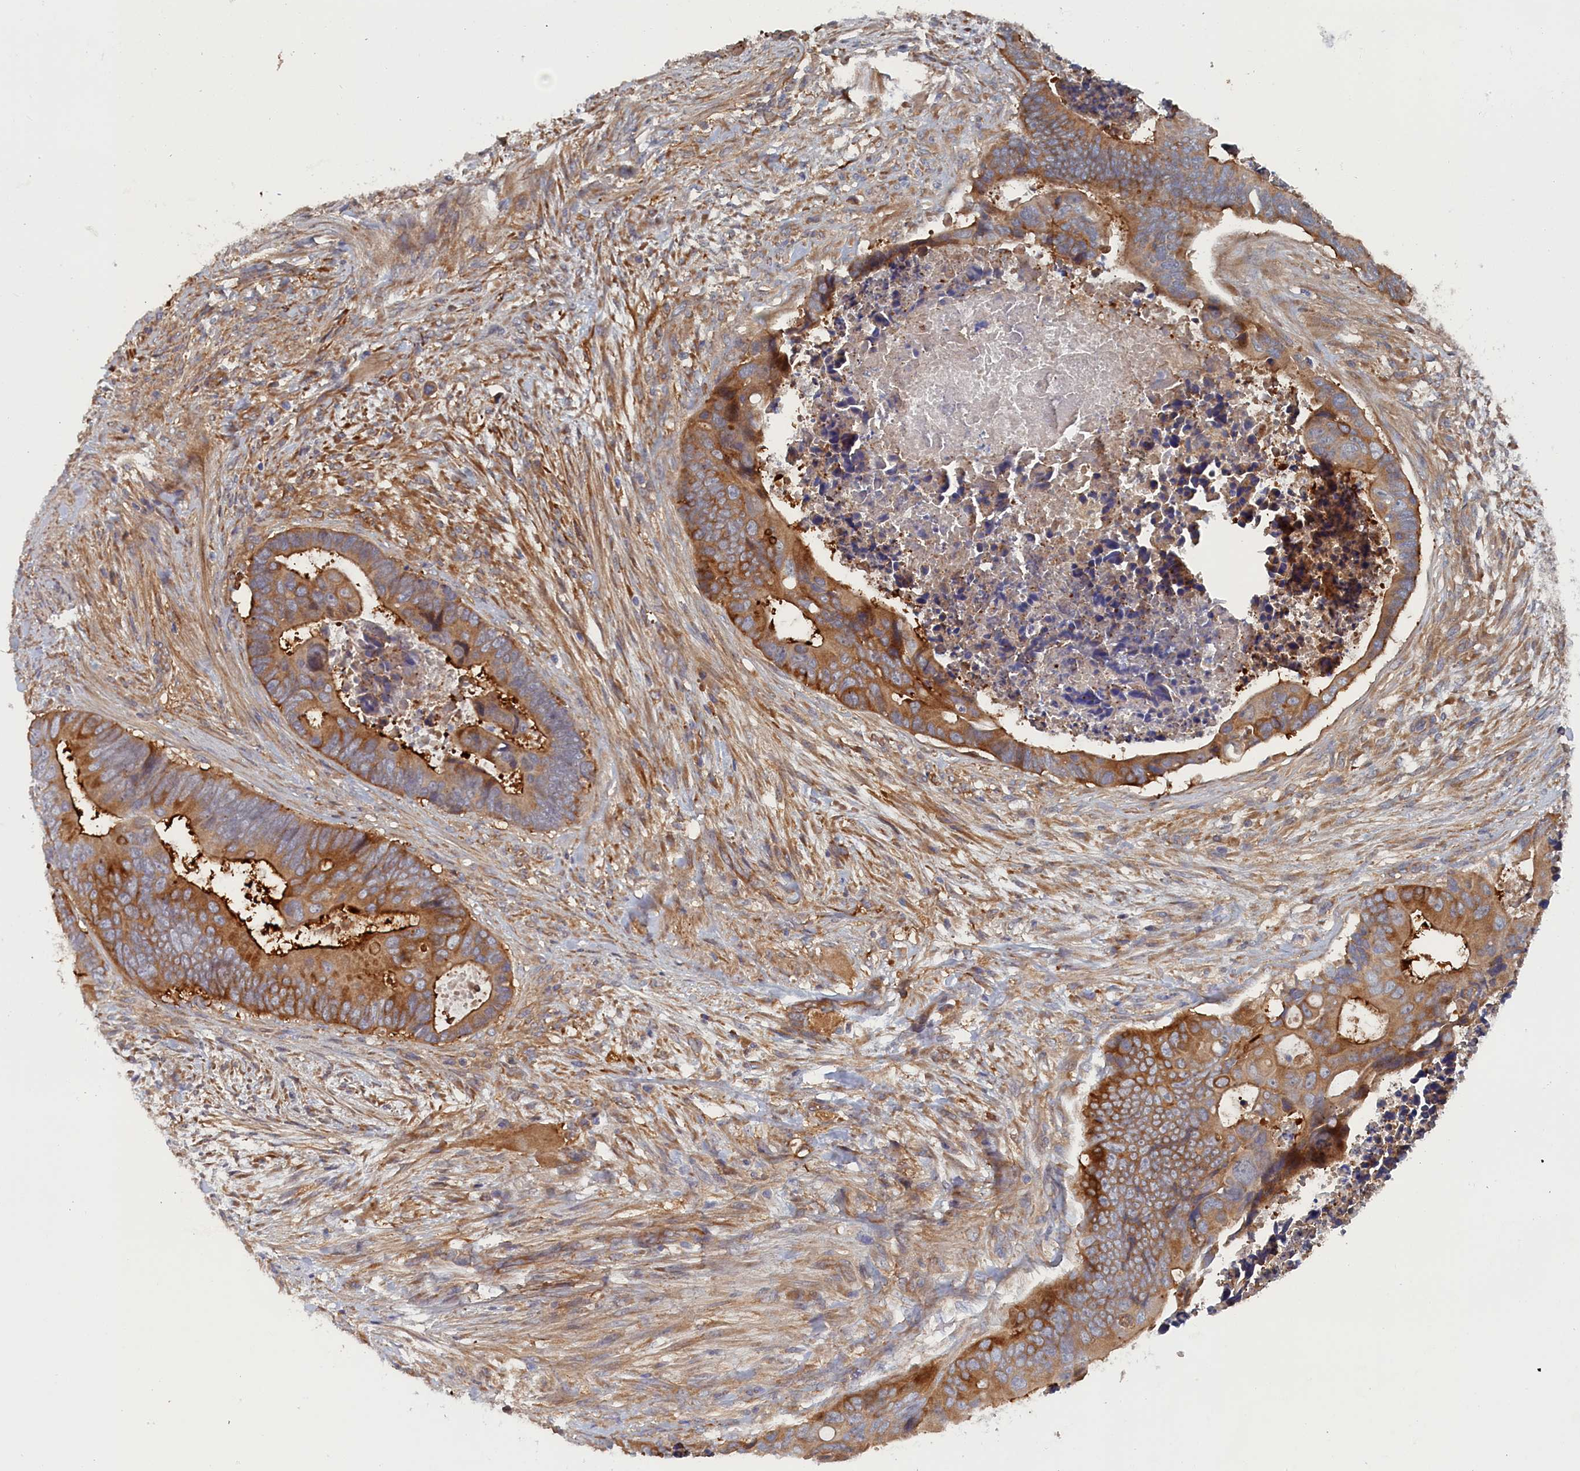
{"staining": {"intensity": "moderate", "quantity": ">75%", "location": "cytoplasmic/membranous"}, "tissue": "colorectal cancer", "cell_type": "Tumor cells", "image_type": "cancer", "snomed": [{"axis": "morphology", "description": "Adenocarcinoma, NOS"}, {"axis": "topography", "description": "Rectum"}], "caption": "Colorectal adenocarcinoma was stained to show a protein in brown. There is medium levels of moderate cytoplasmic/membranous expression in about >75% of tumor cells. Nuclei are stained in blue.", "gene": "TMEM196", "patient": {"sex": "female", "age": 78}}